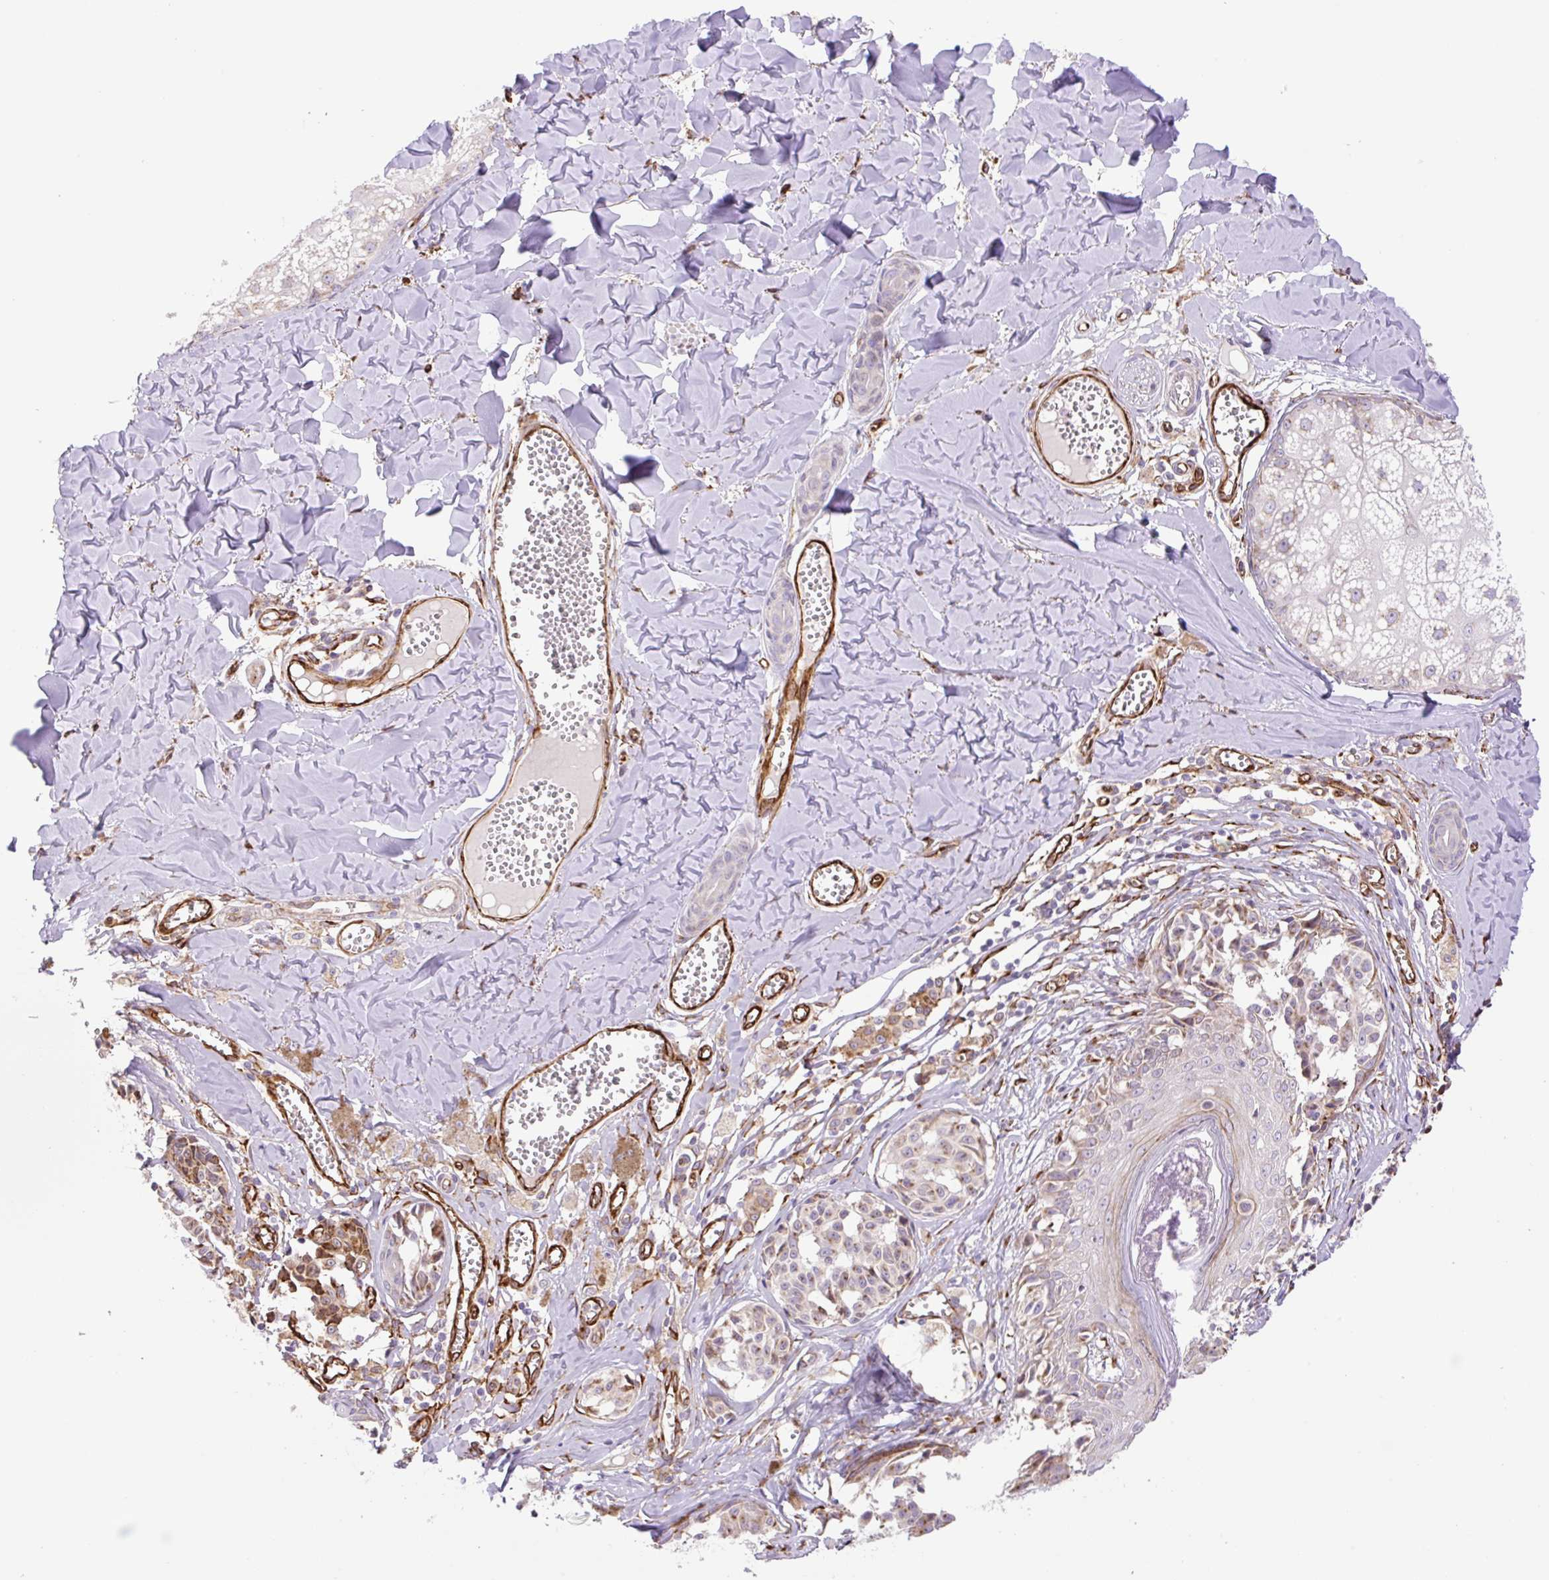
{"staining": {"intensity": "moderate", "quantity": "25%-75%", "location": "cytoplasmic/membranous"}, "tissue": "melanoma", "cell_type": "Tumor cells", "image_type": "cancer", "snomed": [{"axis": "morphology", "description": "Malignant melanoma, NOS"}, {"axis": "topography", "description": "Skin"}], "caption": "Malignant melanoma stained with a brown dye reveals moderate cytoplasmic/membranous positive staining in about 25%-75% of tumor cells.", "gene": "RAB30", "patient": {"sex": "female", "age": 43}}